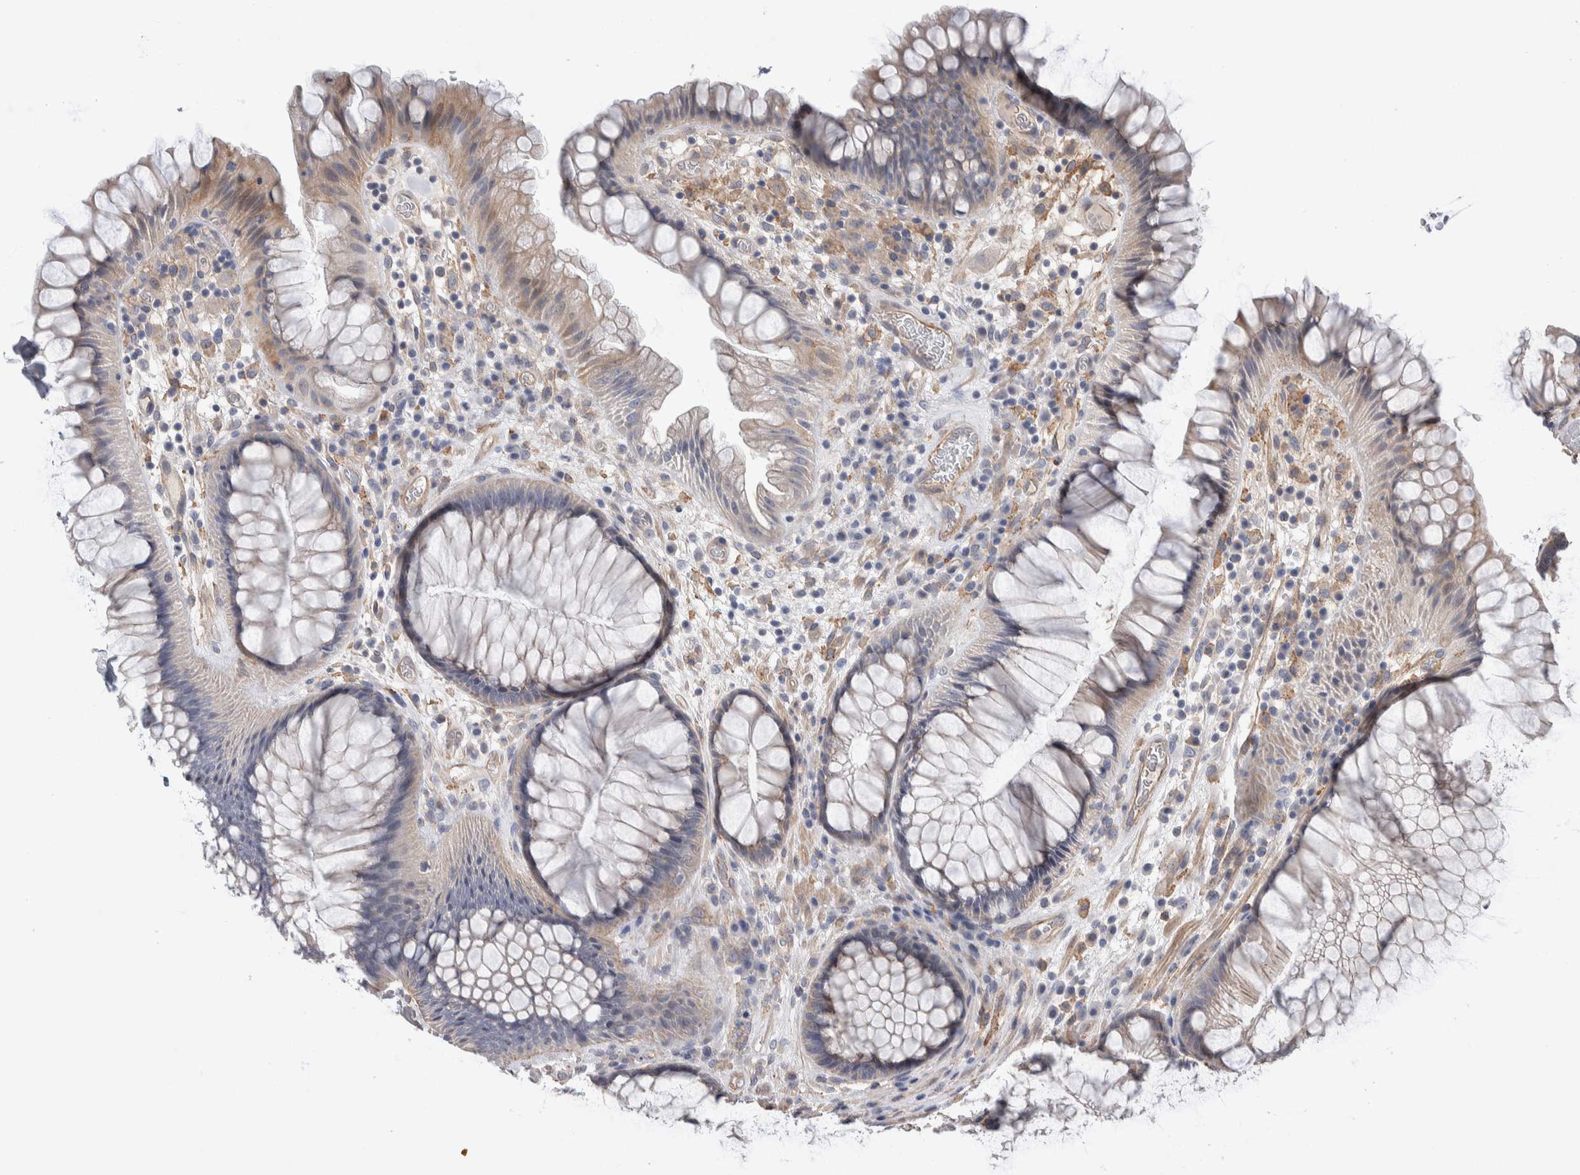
{"staining": {"intensity": "weak", "quantity": "<25%", "location": "cytoplasmic/membranous"}, "tissue": "rectum", "cell_type": "Glandular cells", "image_type": "normal", "snomed": [{"axis": "morphology", "description": "Normal tissue, NOS"}, {"axis": "topography", "description": "Rectum"}], "caption": "Rectum stained for a protein using IHC shows no expression glandular cells.", "gene": "GCNA", "patient": {"sex": "male", "age": 51}}